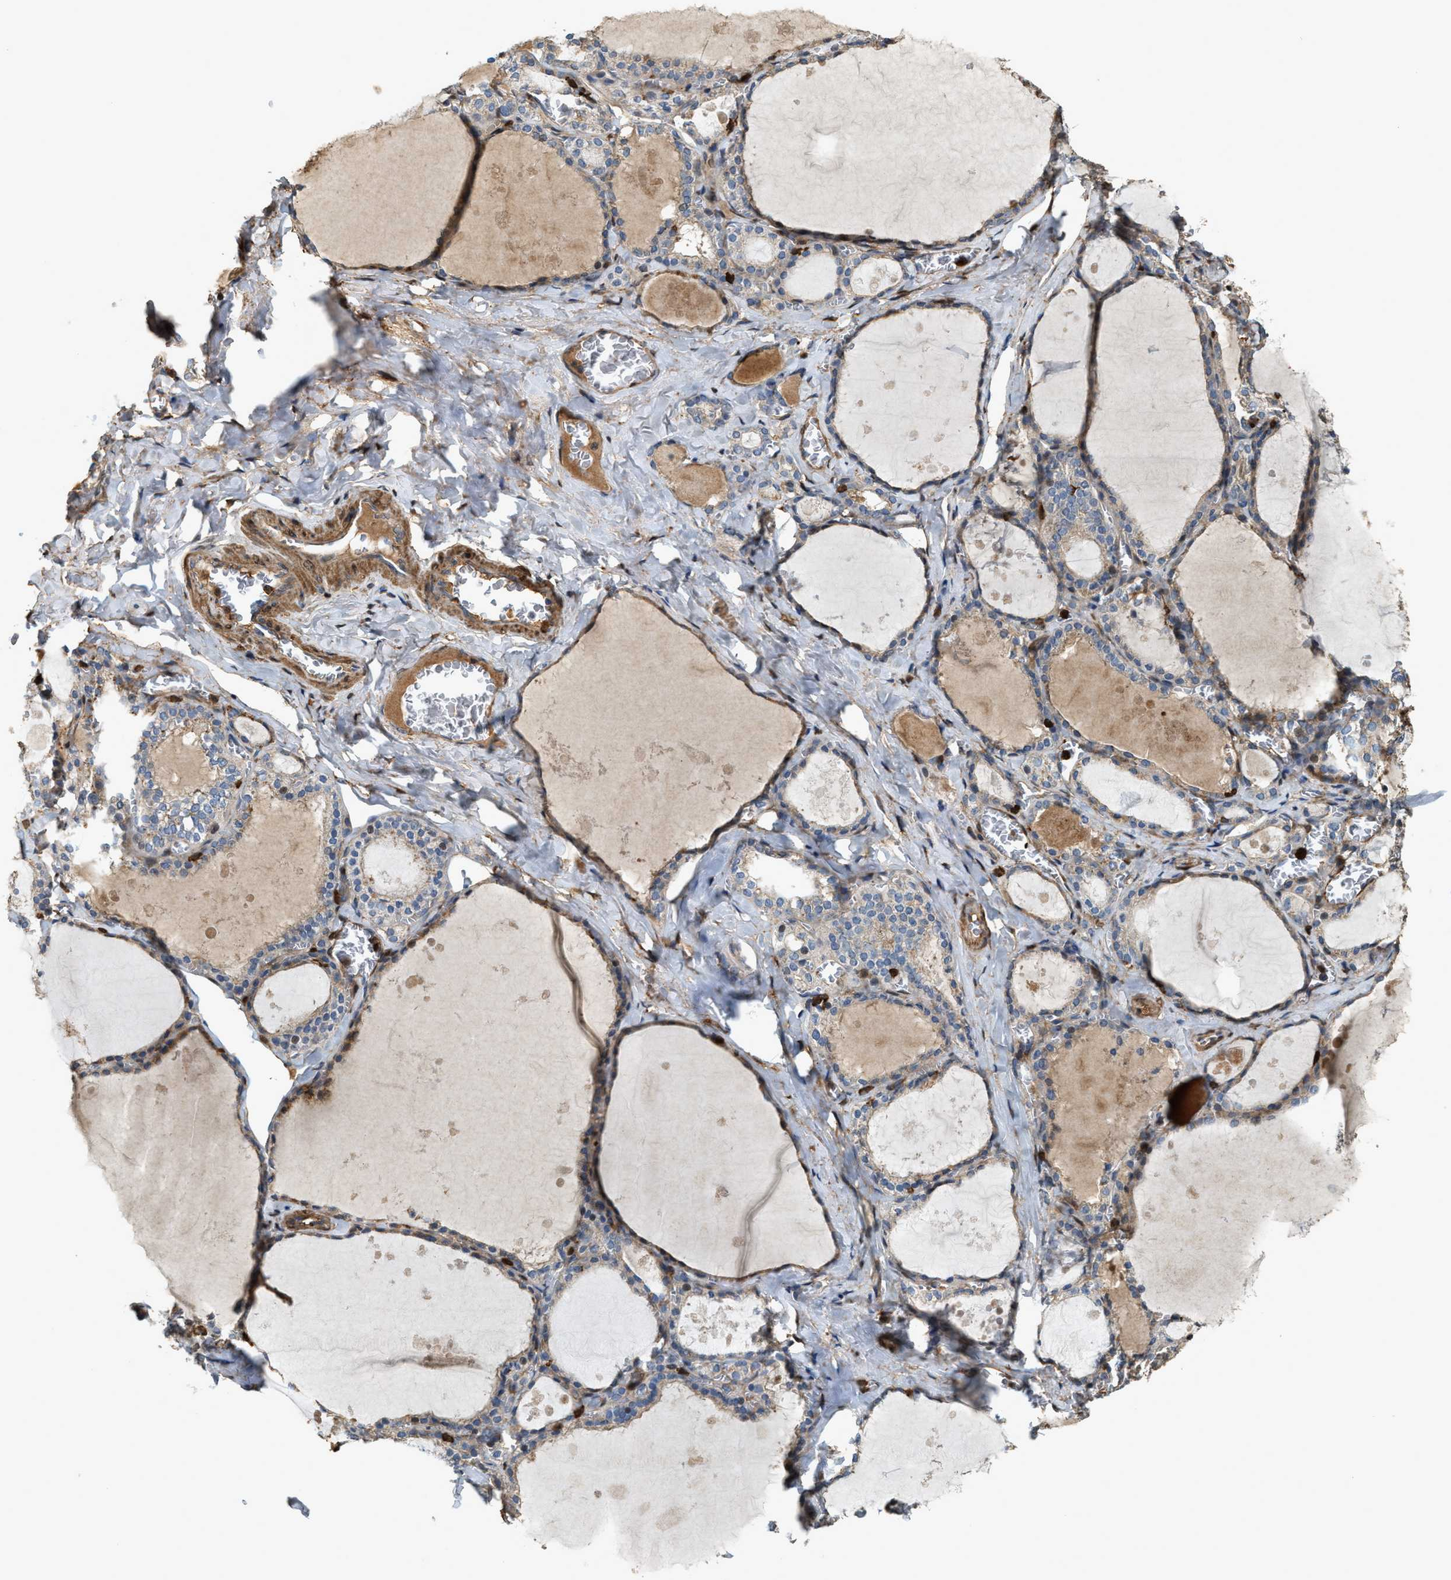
{"staining": {"intensity": "moderate", "quantity": "25%-75%", "location": "cytoplasmic/membranous"}, "tissue": "thyroid gland", "cell_type": "Glandular cells", "image_type": "normal", "snomed": [{"axis": "morphology", "description": "Normal tissue, NOS"}, {"axis": "topography", "description": "Thyroid gland"}], "caption": "Immunohistochemistry (IHC) of benign human thyroid gland reveals medium levels of moderate cytoplasmic/membranous positivity in about 25%-75% of glandular cells.", "gene": "SERPINB5", "patient": {"sex": "male", "age": 56}}